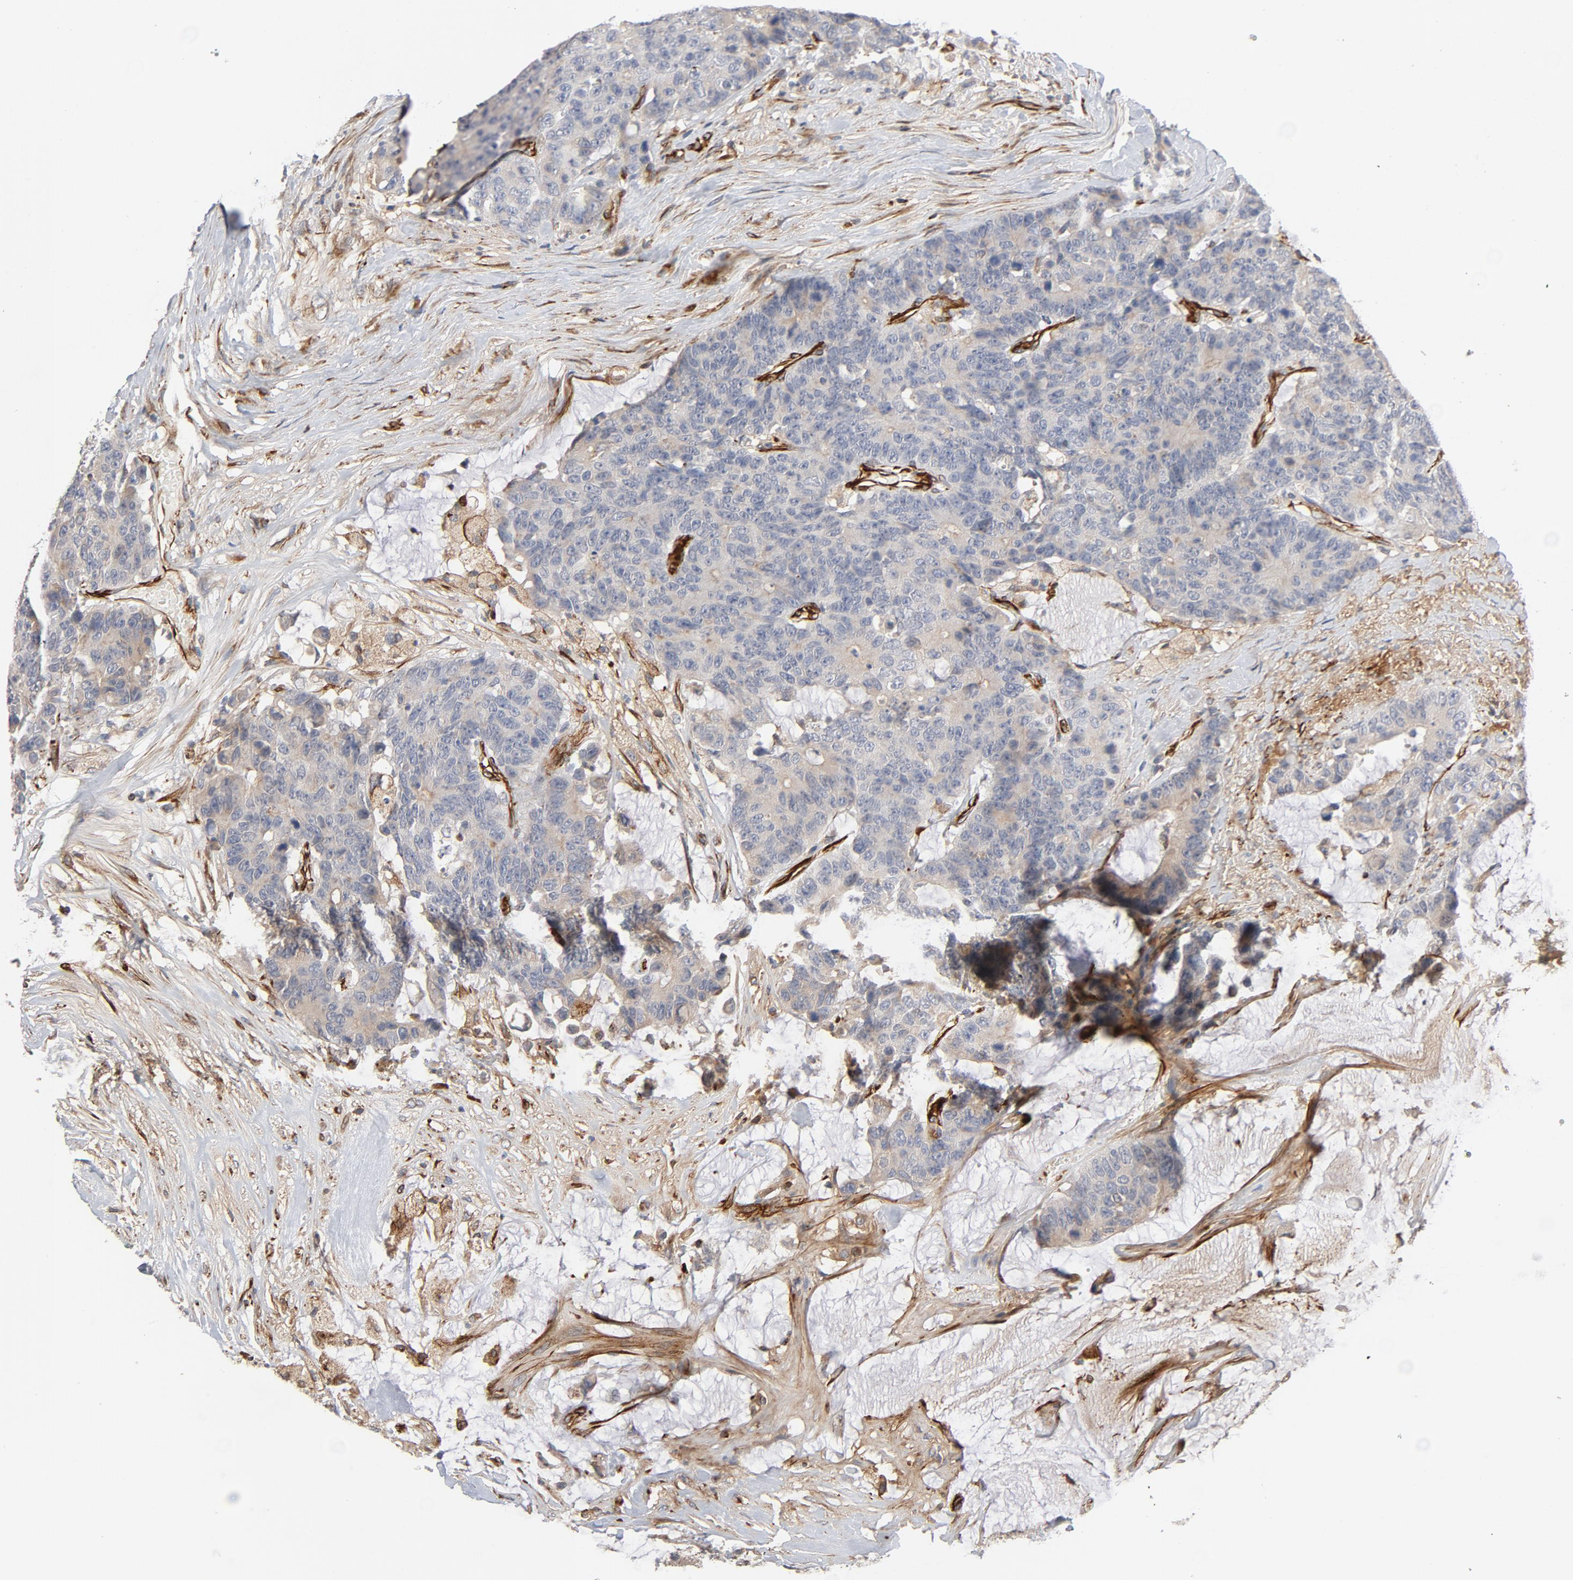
{"staining": {"intensity": "moderate", "quantity": ">75%", "location": "cytoplasmic/membranous"}, "tissue": "colorectal cancer", "cell_type": "Tumor cells", "image_type": "cancer", "snomed": [{"axis": "morphology", "description": "Adenocarcinoma, NOS"}, {"axis": "topography", "description": "Colon"}], "caption": "High-power microscopy captured an immunohistochemistry image of colorectal adenocarcinoma, revealing moderate cytoplasmic/membranous staining in about >75% of tumor cells. The staining was performed using DAB to visualize the protein expression in brown, while the nuclei were stained in blue with hematoxylin (Magnification: 20x).", "gene": "FAM118A", "patient": {"sex": "female", "age": 86}}